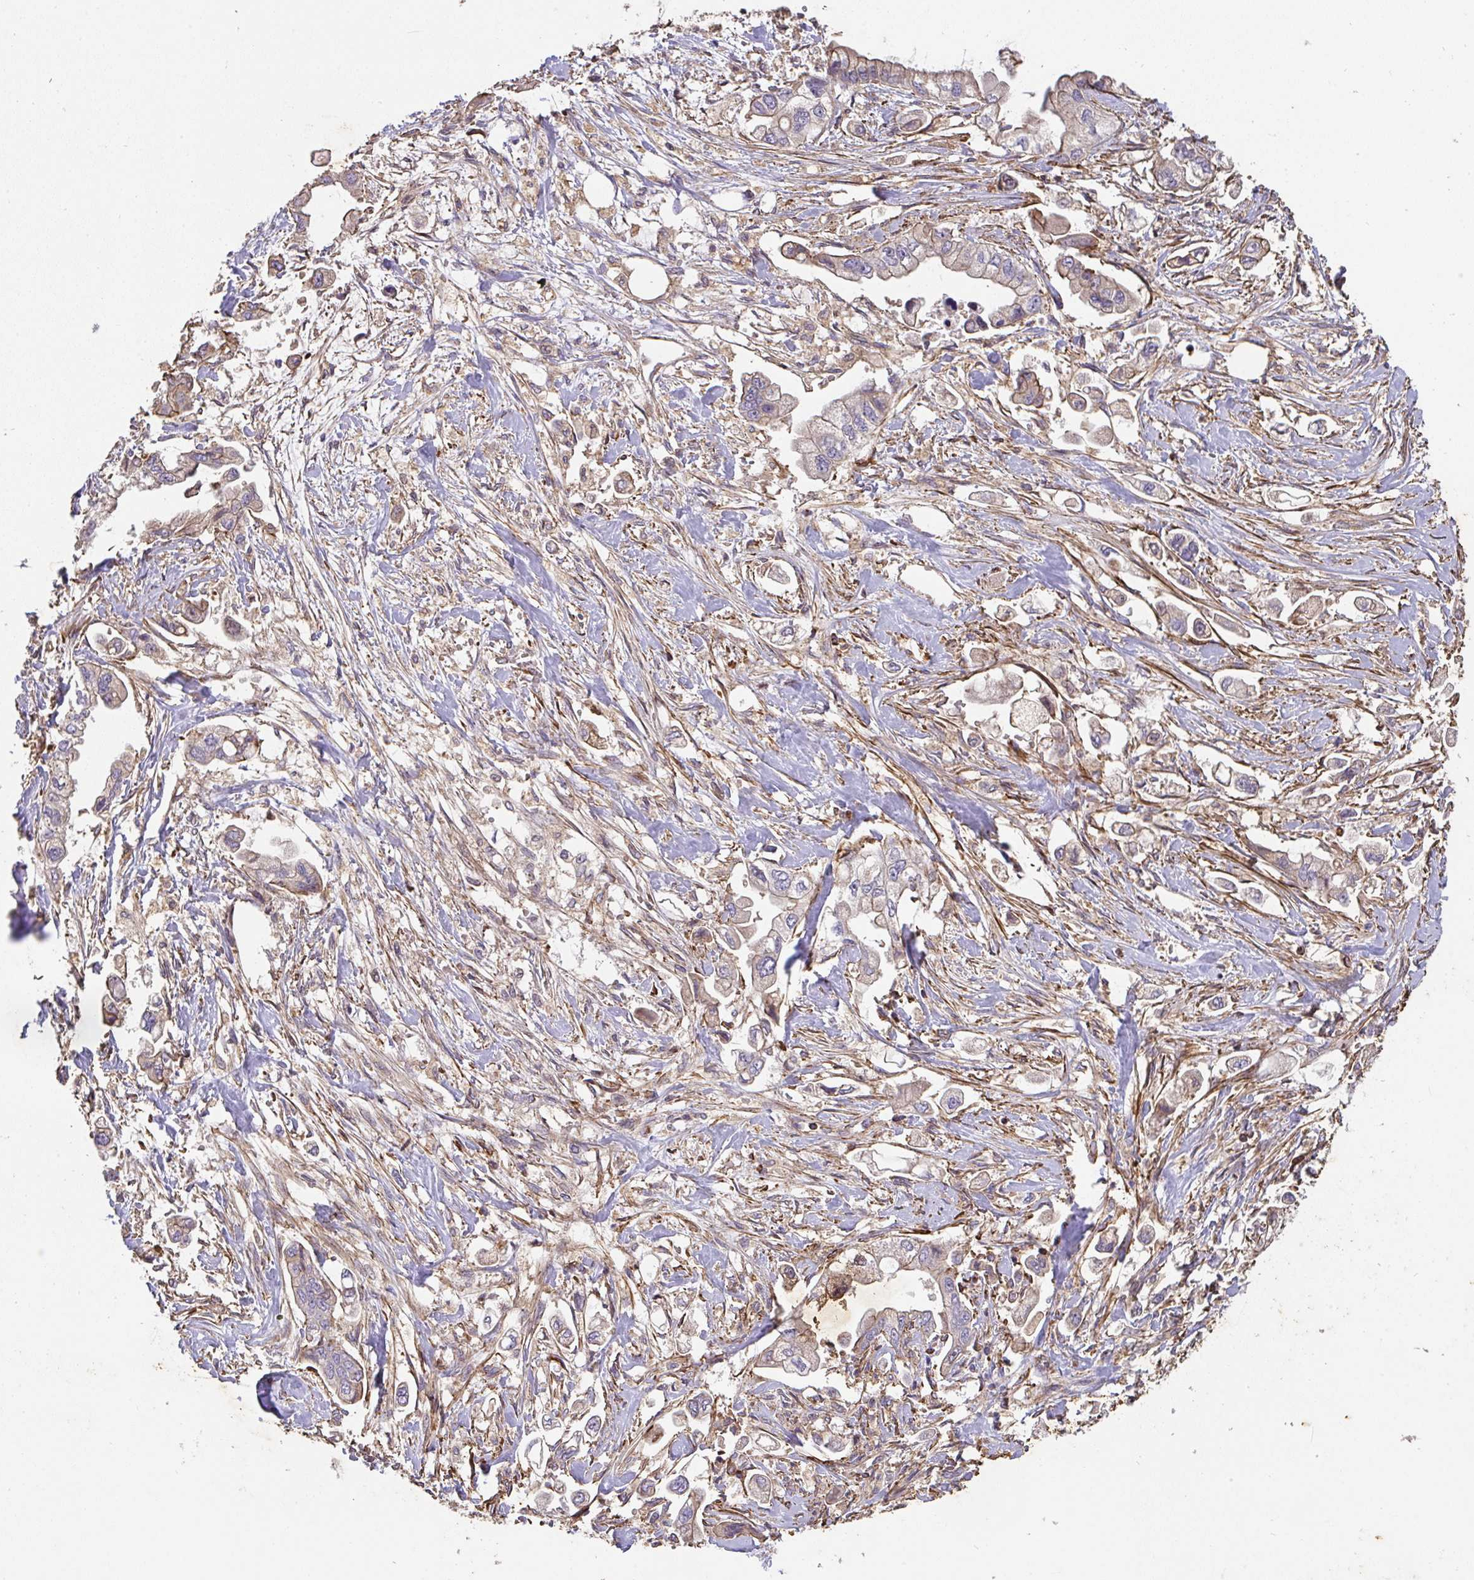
{"staining": {"intensity": "weak", "quantity": ">75%", "location": "cytoplasmic/membranous"}, "tissue": "stomach cancer", "cell_type": "Tumor cells", "image_type": "cancer", "snomed": [{"axis": "morphology", "description": "Adenocarcinoma, NOS"}, {"axis": "topography", "description": "Stomach"}], "caption": "Immunohistochemical staining of stomach adenocarcinoma reveals low levels of weak cytoplasmic/membranous protein expression in approximately >75% of tumor cells.", "gene": "TNMD", "patient": {"sex": "male", "age": 62}}